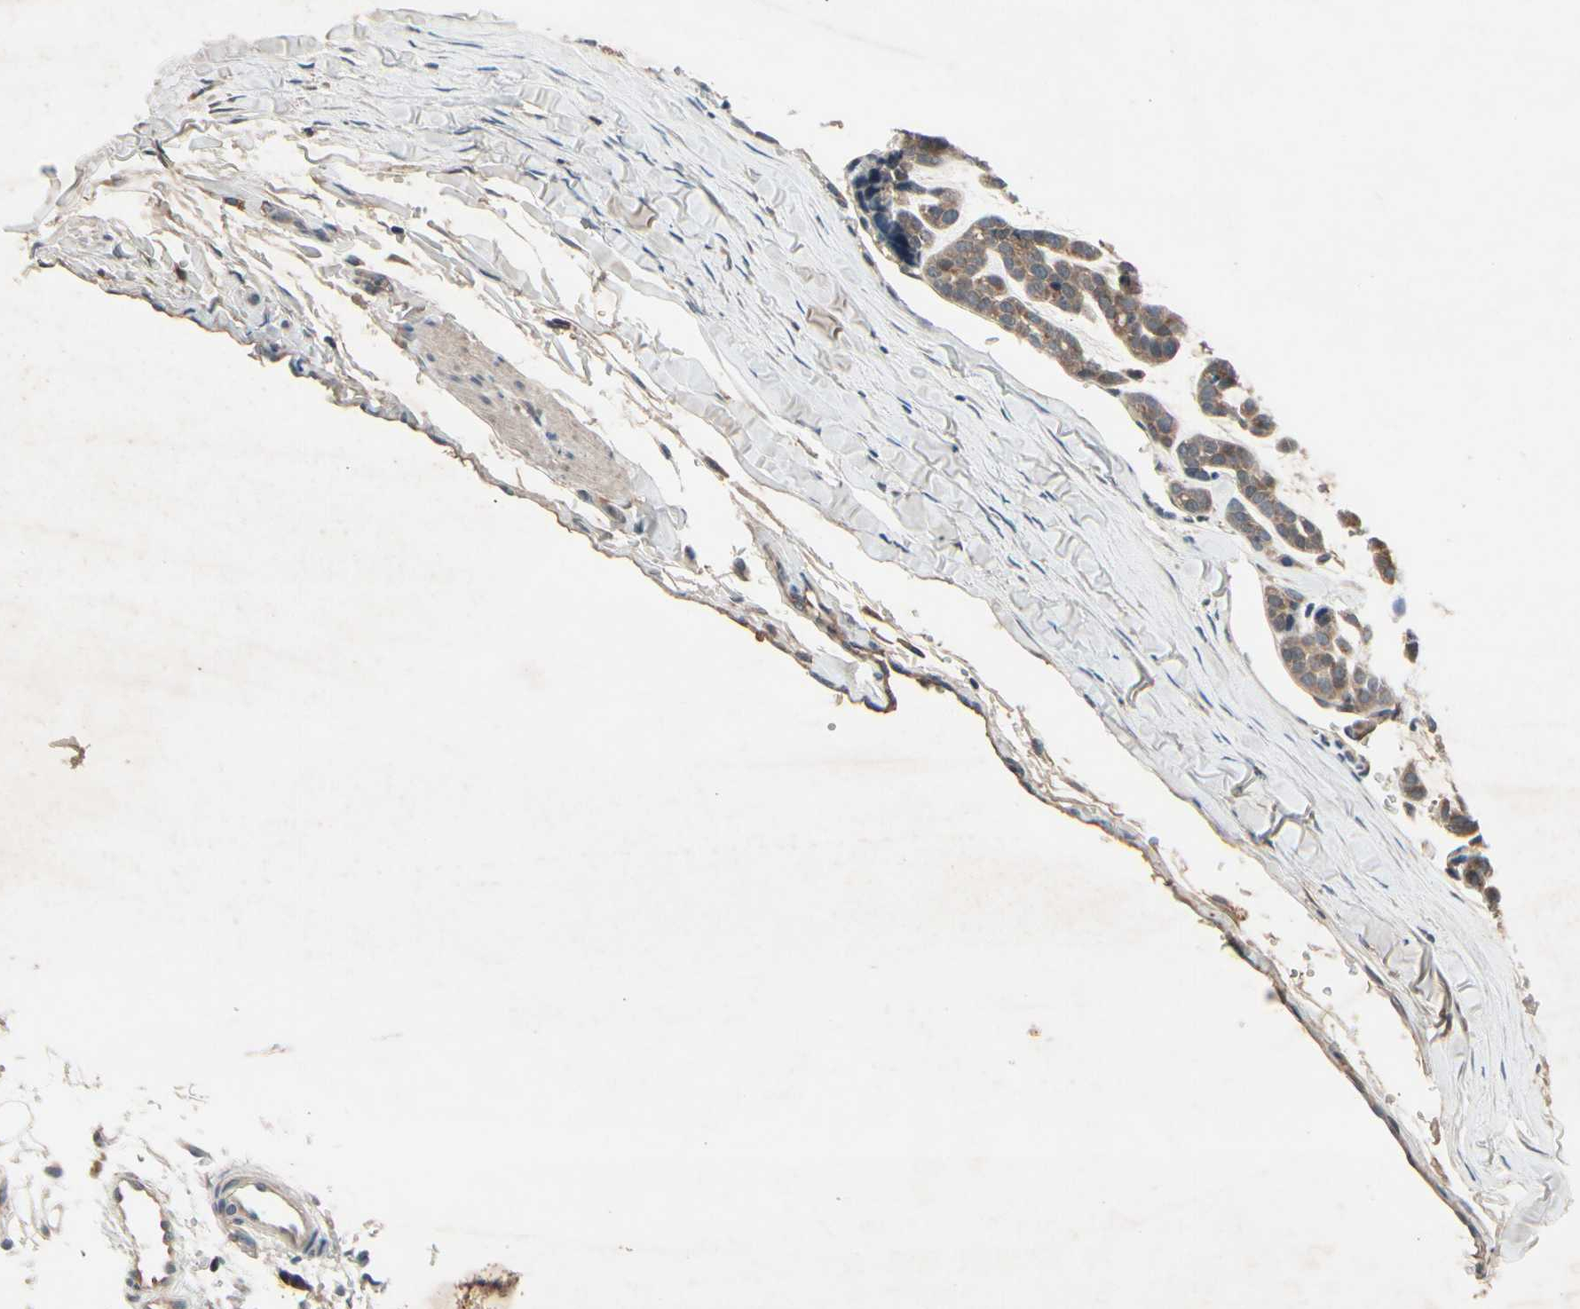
{"staining": {"intensity": "moderate", "quantity": ">75%", "location": "cytoplasmic/membranous"}, "tissue": "head and neck cancer", "cell_type": "Tumor cells", "image_type": "cancer", "snomed": [{"axis": "morphology", "description": "Adenocarcinoma, NOS"}, {"axis": "morphology", "description": "Adenoma, NOS"}, {"axis": "topography", "description": "Head-Neck"}], "caption": "Immunohistochemistry photomicrograph of neoplastic tissue: human head and neck adenoma stained using immunohistochemistry (IHC) reveals medium levels of moderate protein expression localized specifically in the cytoplasmic/membranous of tumor cells, appearing as a cytoplasmic/membranous brown color.", "gene": "NSF", "patient": {"sex": "female", "age": 55}}